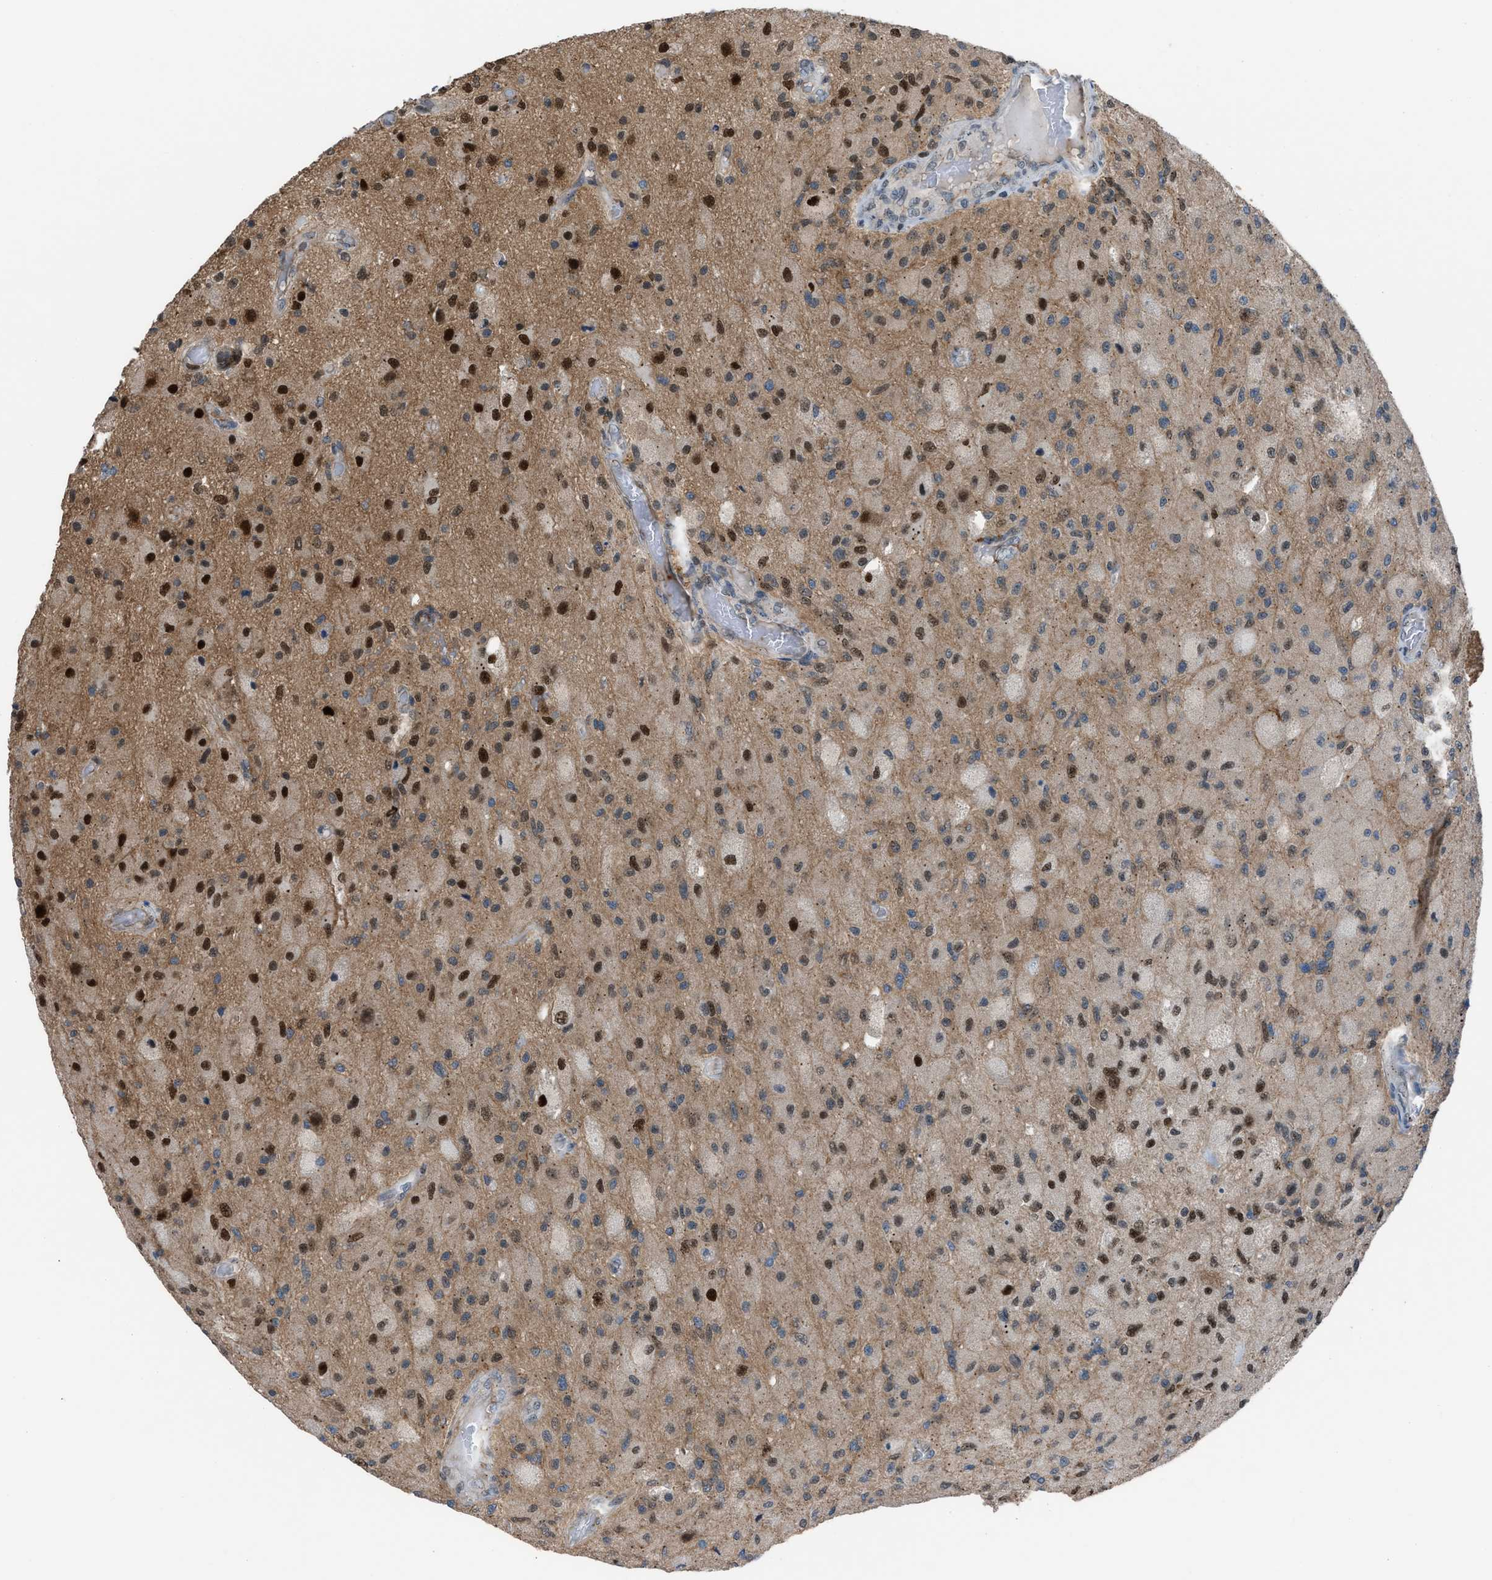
{"staining": {"intensity": "strong", "quantity": "25%-75%", "location": "nuclear"}, "tissue": "glioma", "cell_type": "Tumor cells", "image_type": "cancer", "snomed": [{"axis": "morphology", "description": "Normal tissue, NOS"}, {"axis": "morphology", "description": "Glioma, malignant, High grade"}, {"axis": "topography", "description": "Cerebral cortex"}], "caption": "Immunohistochemical staining of human malignant glioma (high-grade) demonstrates high levels of strong nuclear expression in about 25%-75% of tumor cells. The protein of interest is shown in brown color, while the nuclei are stained blue.", "gene": "CRTC1", "patient": {"sex": "male", "age": 77}}